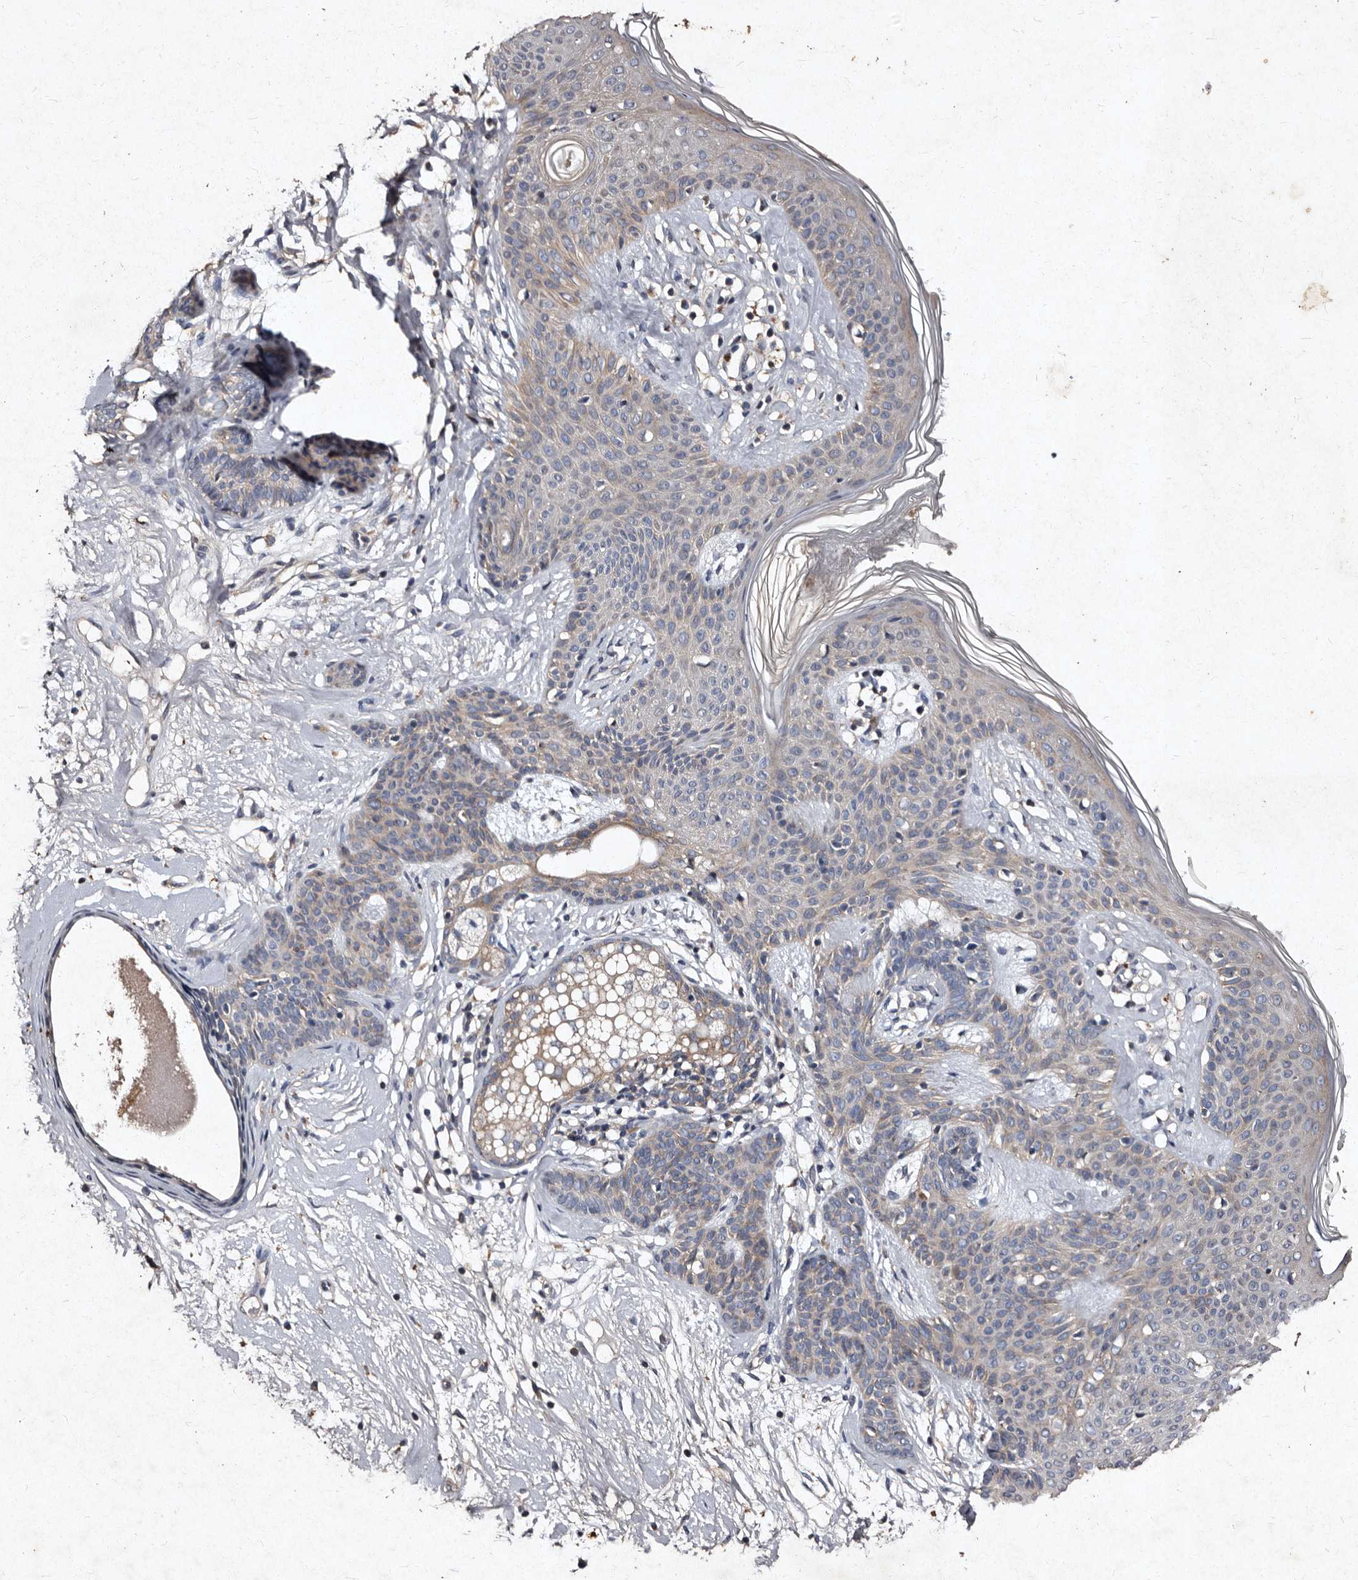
{"staining": {"intensity": "weak", "quantity": "25%-75%", "location": "cytoplasmic/membranous"}, "tissue": "skin cancer", "cell_type": "Tumor cells", "image_type": "cancer", "snomed": [{"axis": "morphology", "description": "Developmental malformation"}, {"axis": "morphology", "description": "Basal cell carcinoma"}, {"axis": "topography", "description": "Skin"}], "caption": "A high-resolution histopathology image shows immunohistochemistry staining of skin cancer, which exhibits weak cytoplasmic/membranous staining in about 25%-75% of tumor cells. The staining was performed using DAB, with brown indicating positive protein expression. Nuclei are stained blue with hematoxylin.", "gene": "TFB1M", "patient": {"sex": "female", "age": 62}}